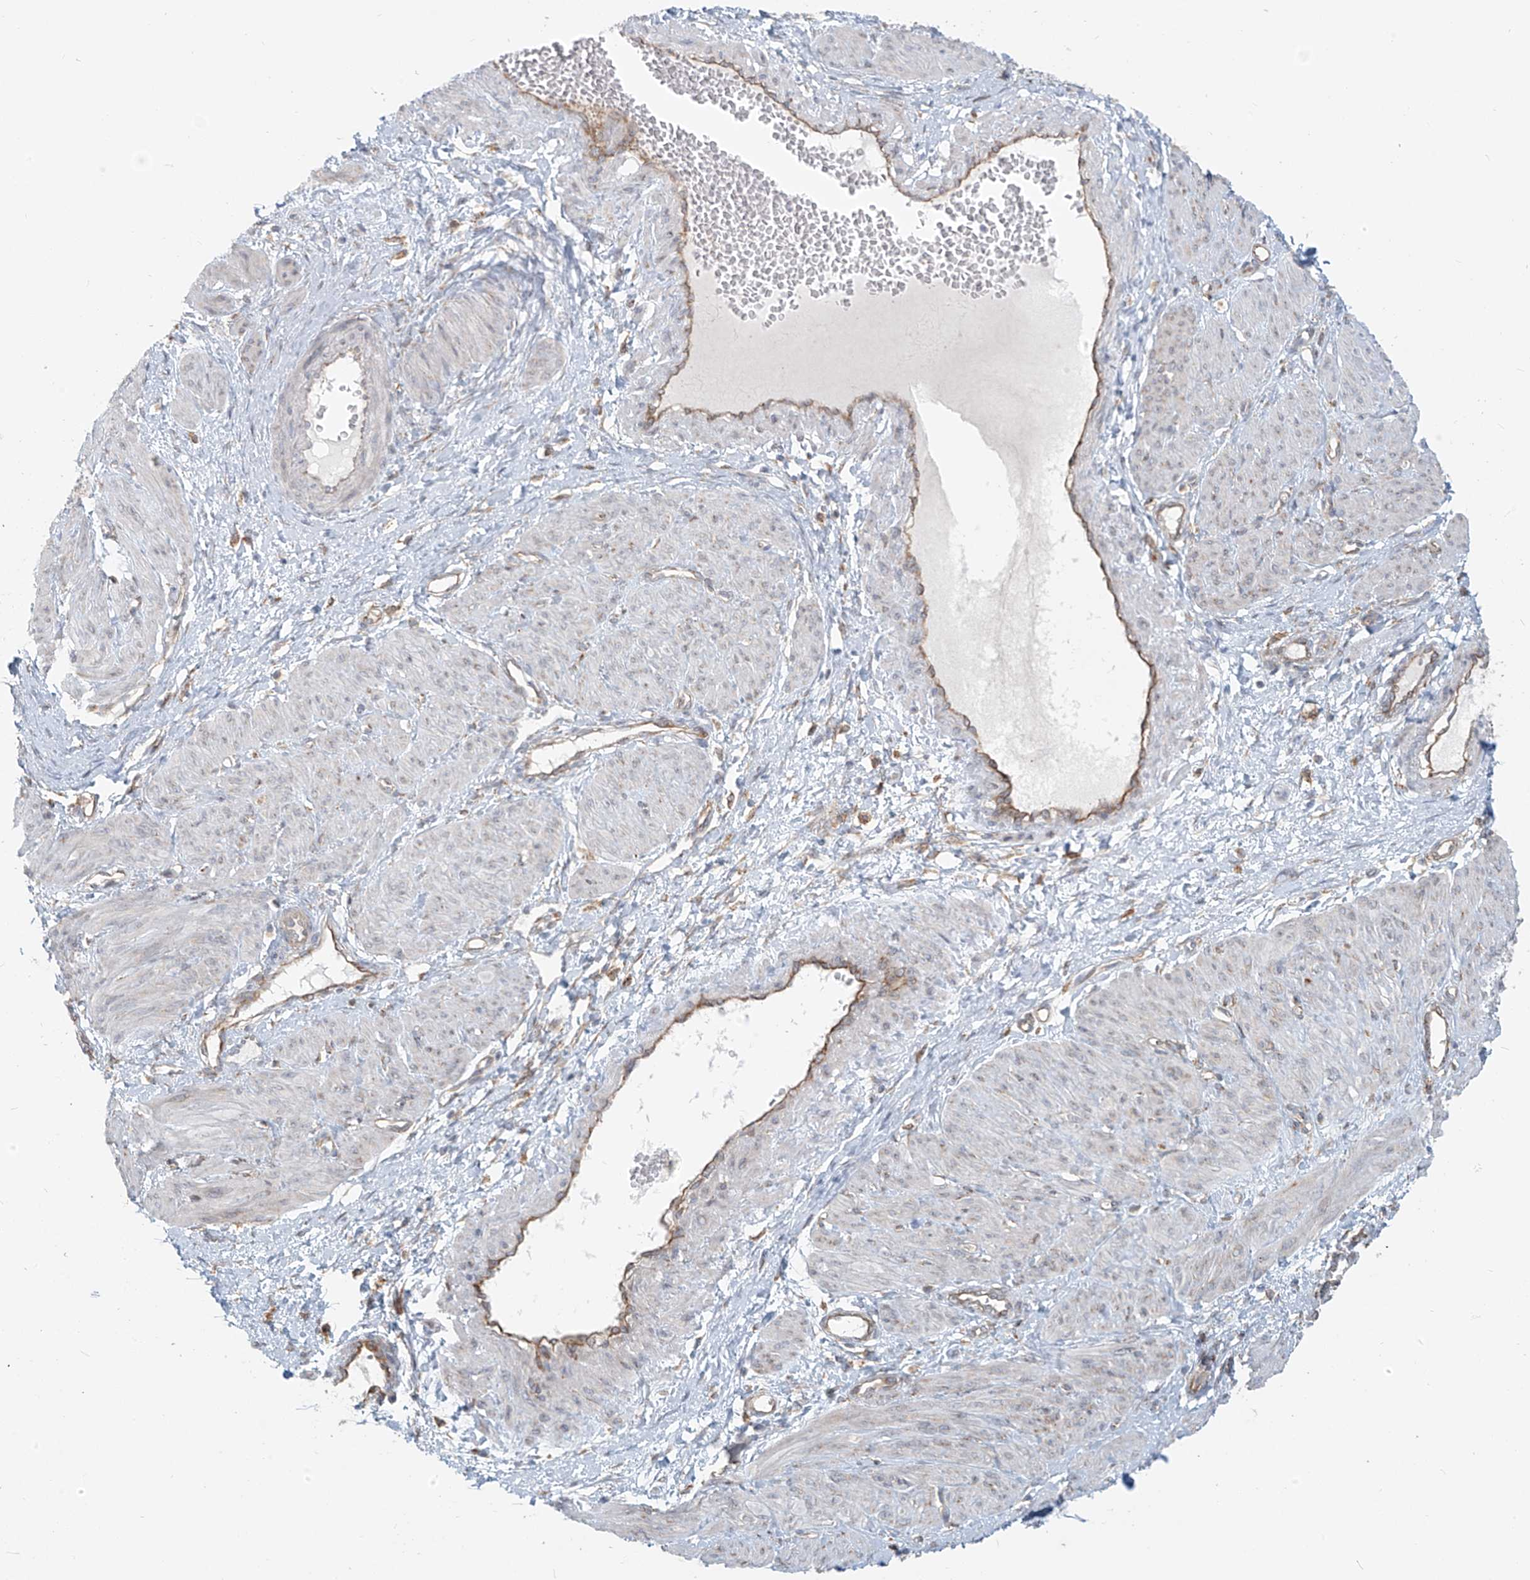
{"staining": {"intensity": "negative", "quantity": "none", "location": "none"}, "tissue": "smooth muscle", "cell_type": "Smooth muscle cells", "image_type": "normal", "snomed": [{"axis": "morphology", "description": "Normal tissue, NOS"}, {"axis": "topography", "description": "Endometrium"}], "caption": "This is an immunohistochemistry (IHC) micrograph of benign smooth muscle. There is no expression in smooth muscle cells.", "gene": "KATNIP", "patient": {"sex": "female", "age": 33}}